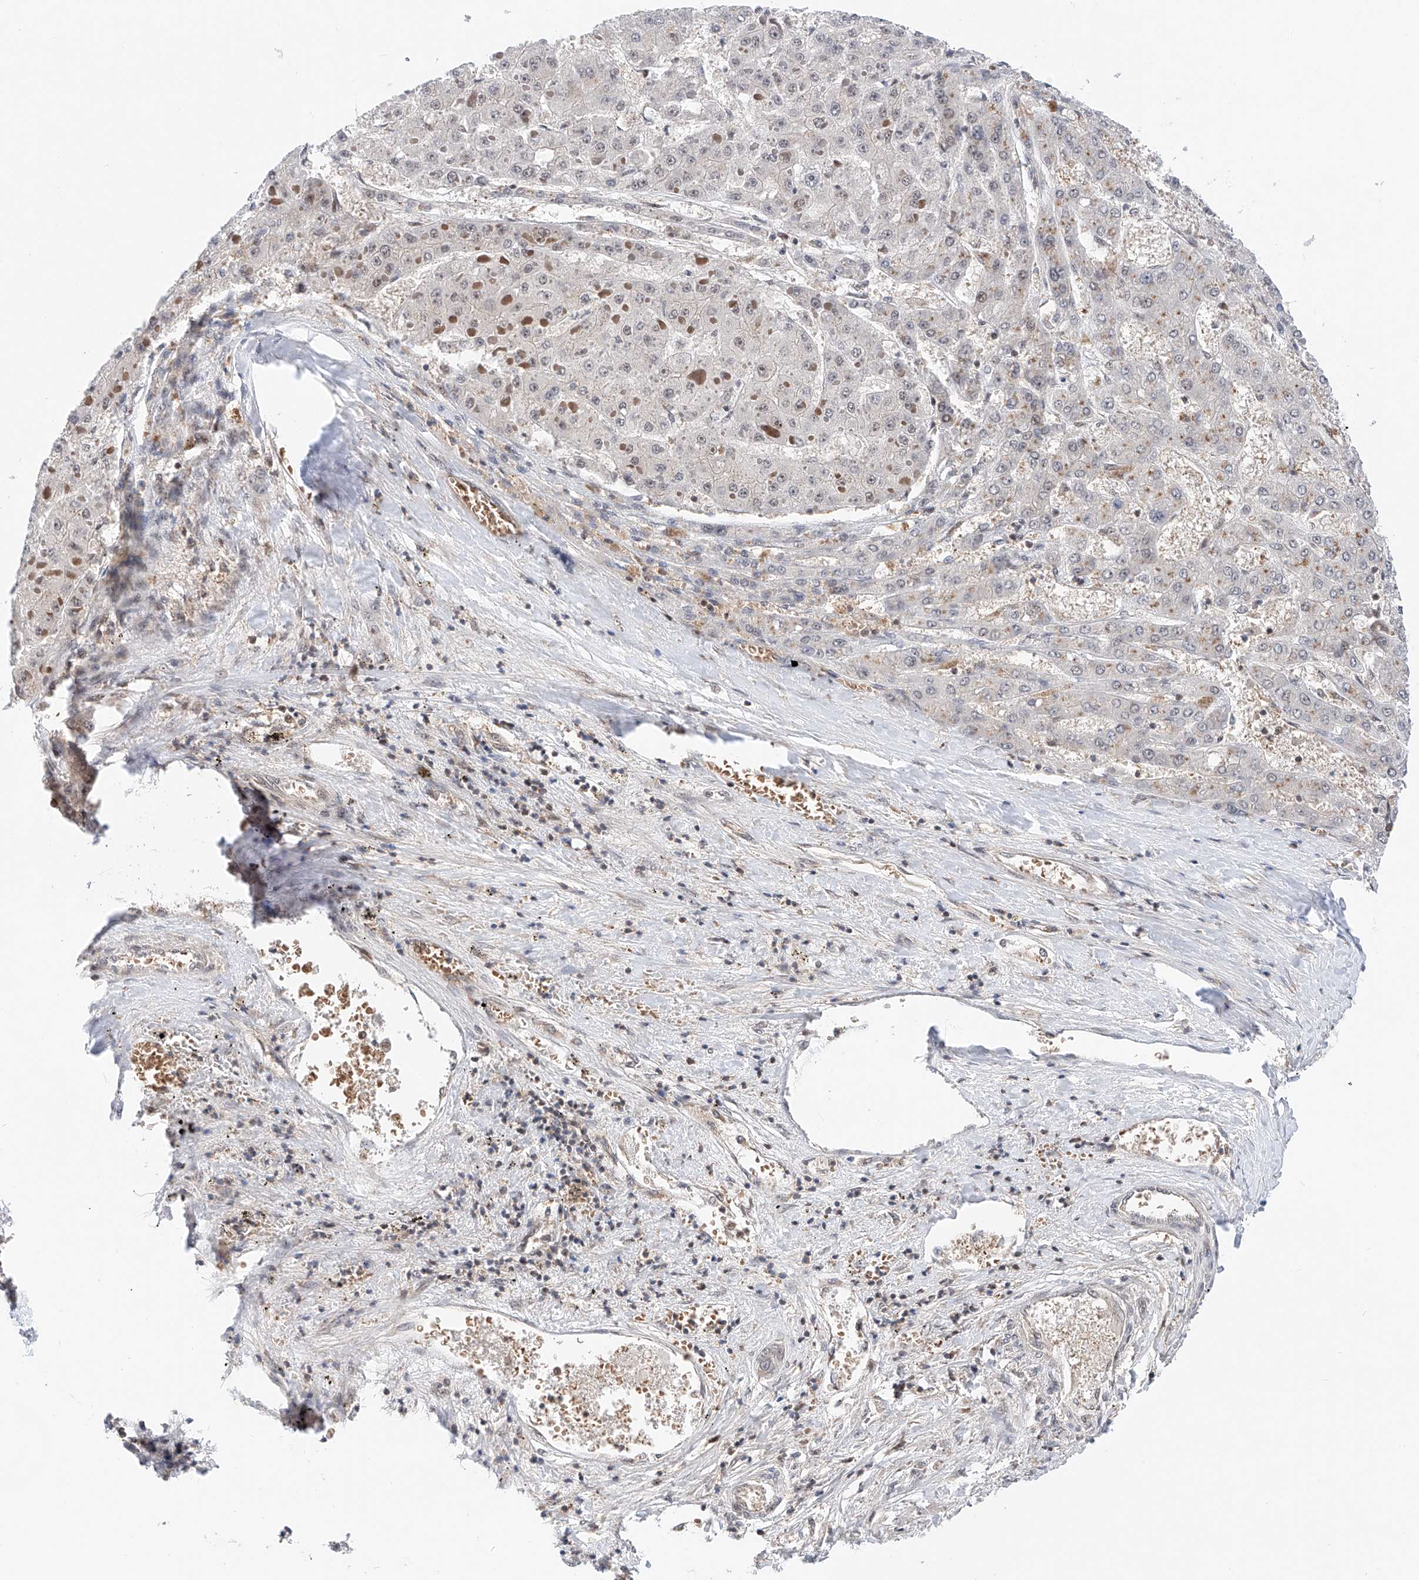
{"staining": {"intensity": "negative", "quantity": "none", "location": "none"}, "tissue": "liver cancer", "cell_type": "Tumor cells", "image_type": "cancer", "snomed": [{"axis": "morphology", "description": "Carcinoma, Hepatocellular, NOS"}, {"axis": "topography", "description": "Liver"}], "caption": "An immunohistochemistry image of liver cancer (hepatocellular carcinoma) is shown. There is no staining in tumor cells of liver cancer (hepatocellular carcinoma).", "gene": "SNRNP200", "patient": {"sex": "female", "age": 73}}